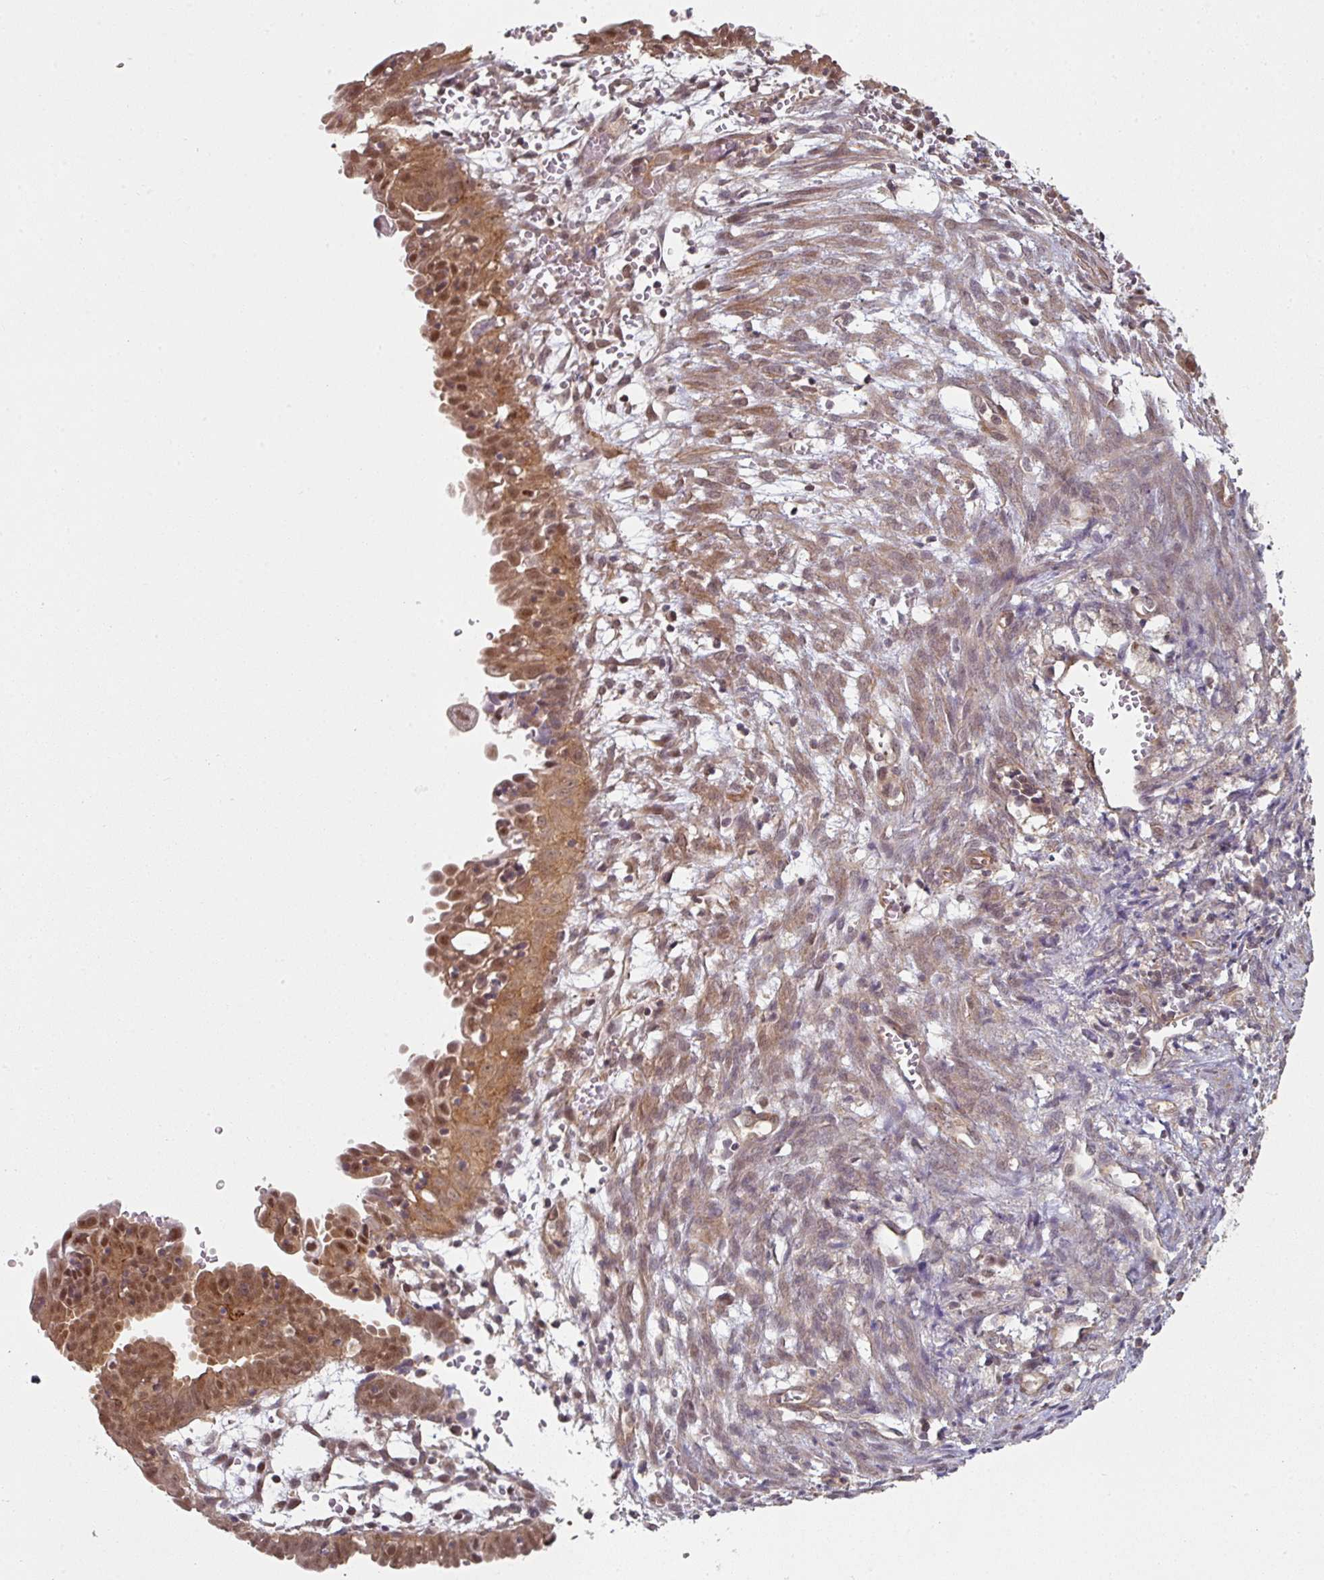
{"staining": {"intensity": "moderate", "quantity": "25%-75%", "location": "cytoplasmic/membranous,nuclear"}, "tissue": "endometrial cancer", "cell_type": "Tumor cells", "image_type": "cancer", "snomed": [{"axis": "morphology", "description": "Adenocarcinoma, NOS"}, {"axis": "topography", "description": "Endometrium"}], "caption": "A photomicrograph of human endometrial cancer stained for a protein exhibits moderate cytoplasmic/membranous and nuclear brown staining in tumor cells.", "gene": "PSME3IP1", "patient": {"sex": "female", "age": 79}}